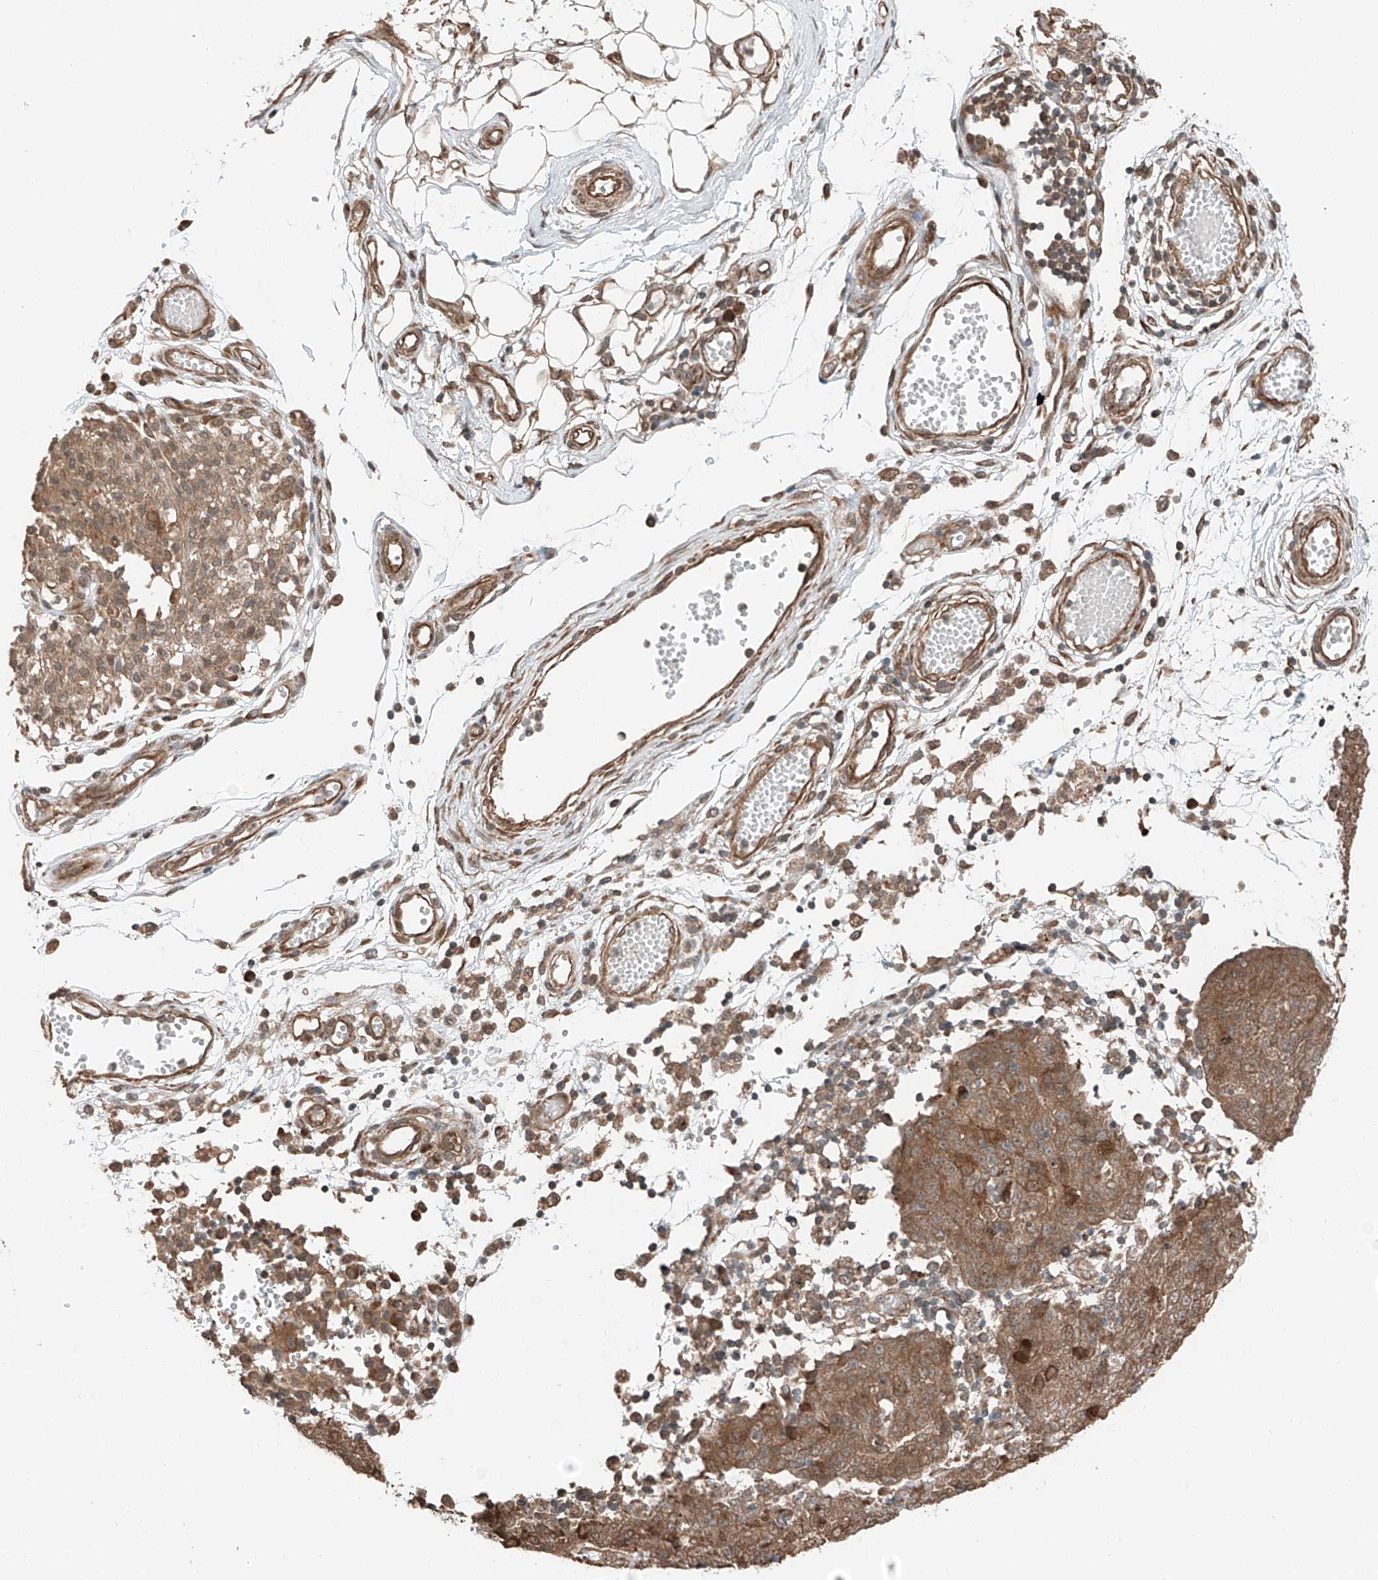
{"staining": {"intensity": "moderate", "quantity": ">75%", "location": "cytoplasmic/membranous"}, "tissue": "ovarian cancer", "cell_type": "Tumor cells", "image_type": "cancer", "snomed": [{"axis": "morphology", "description": "Carcinoma, endometroid"}, {"axis": "topography", "description": "Ovary"}], "caption": "Moderate cytoplasmic/membranous staining is identified in about >75% of tumor cells in ovarian cancer.", "gene": "CEP162", "patient": {"sex": "female", "age": 42}}